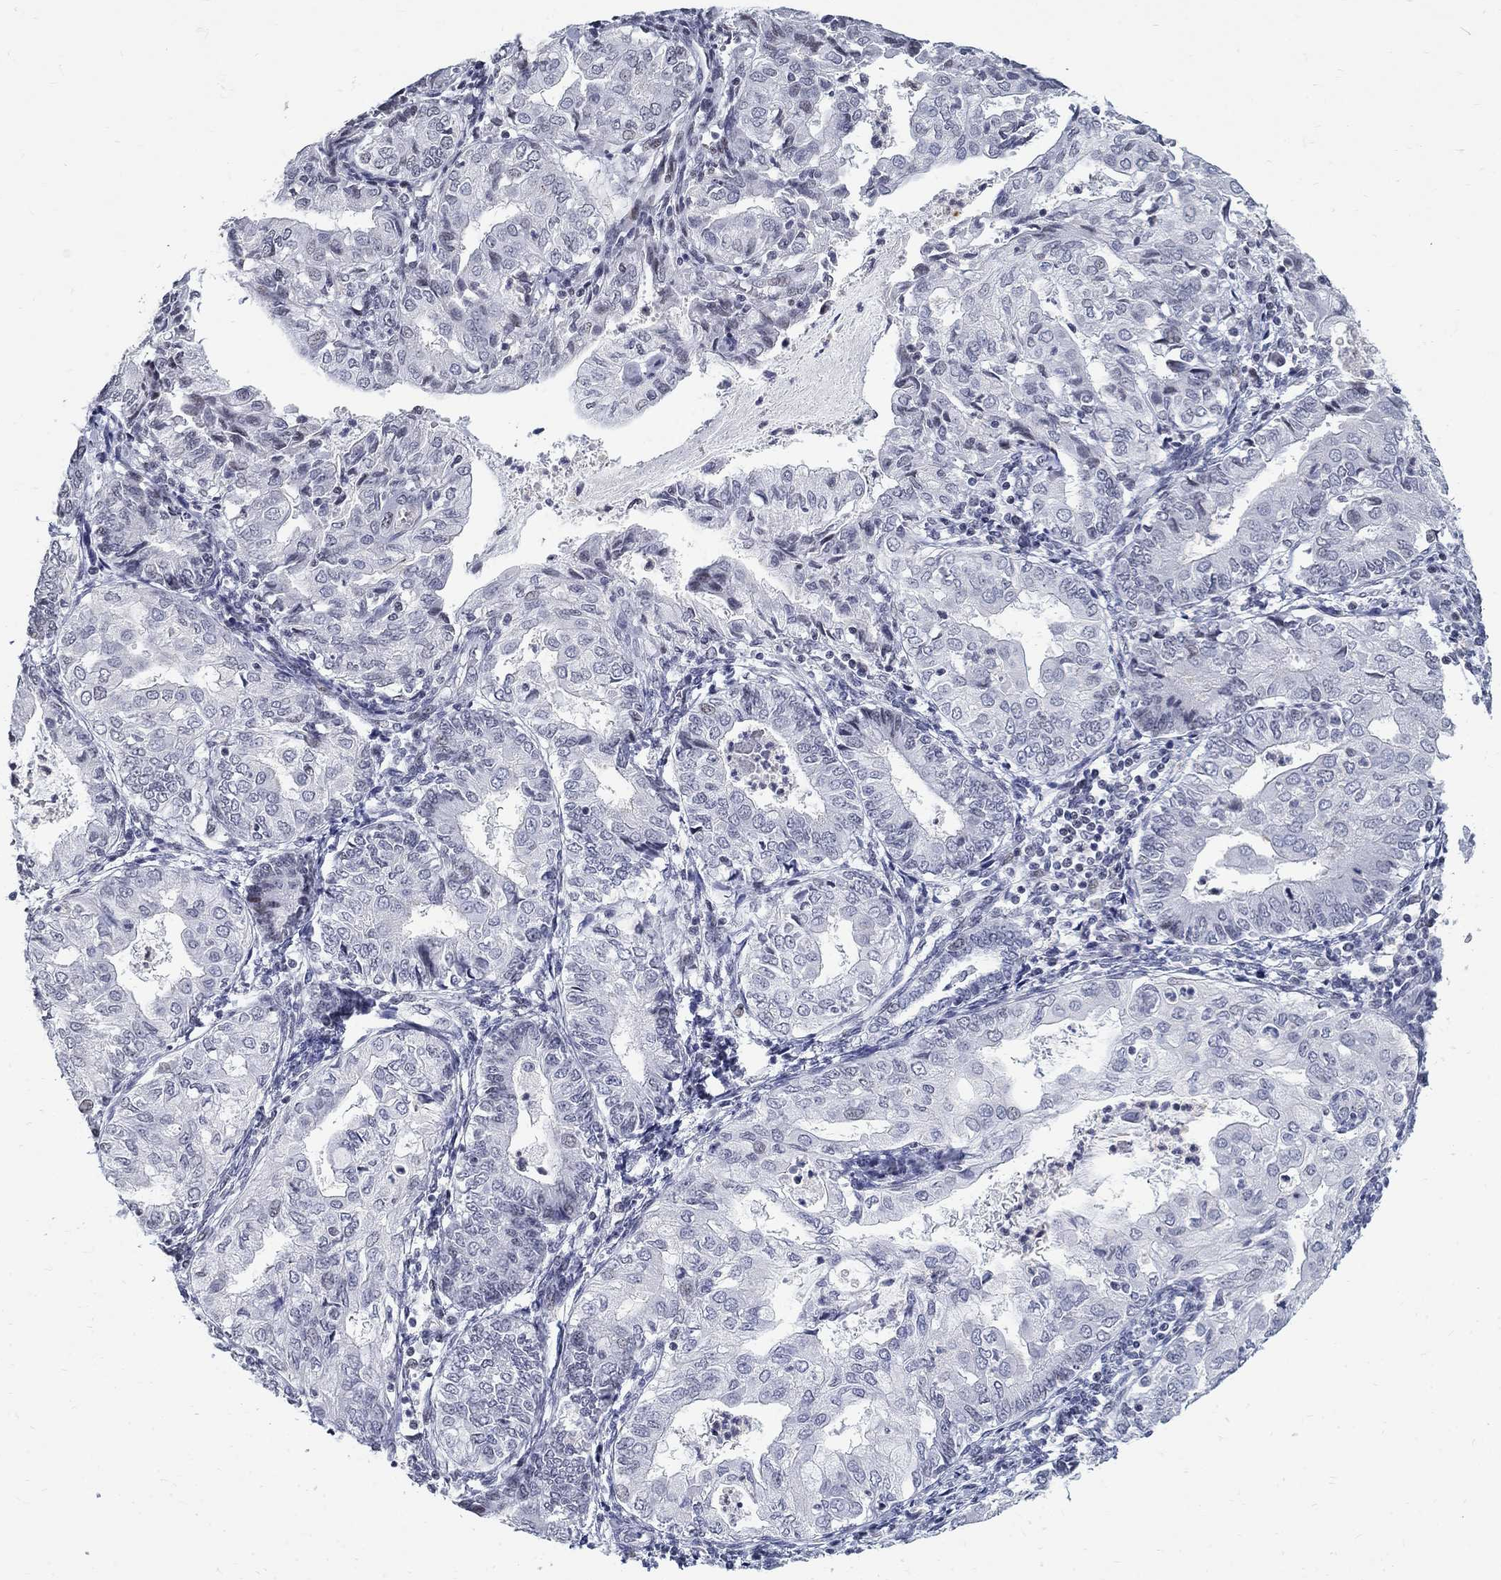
{"staining": {"intensity": "negative", "quantity": "none", "location": "none"}, "tissue": "endometrial cancer", "cell_type": "Tumor cells", "image_type": "cancer", "snomed": [{"axis": "morphology", "description": "Adenocarcinoma, NOS"}, {"axis": "topography", "description": "Endometrium"}], "caption": "The histopathology image reveals no staining of tumor cells in endometrial cancer.", "gene": "BHLHE22", "patient": {"sex": "female", "age": 68}}